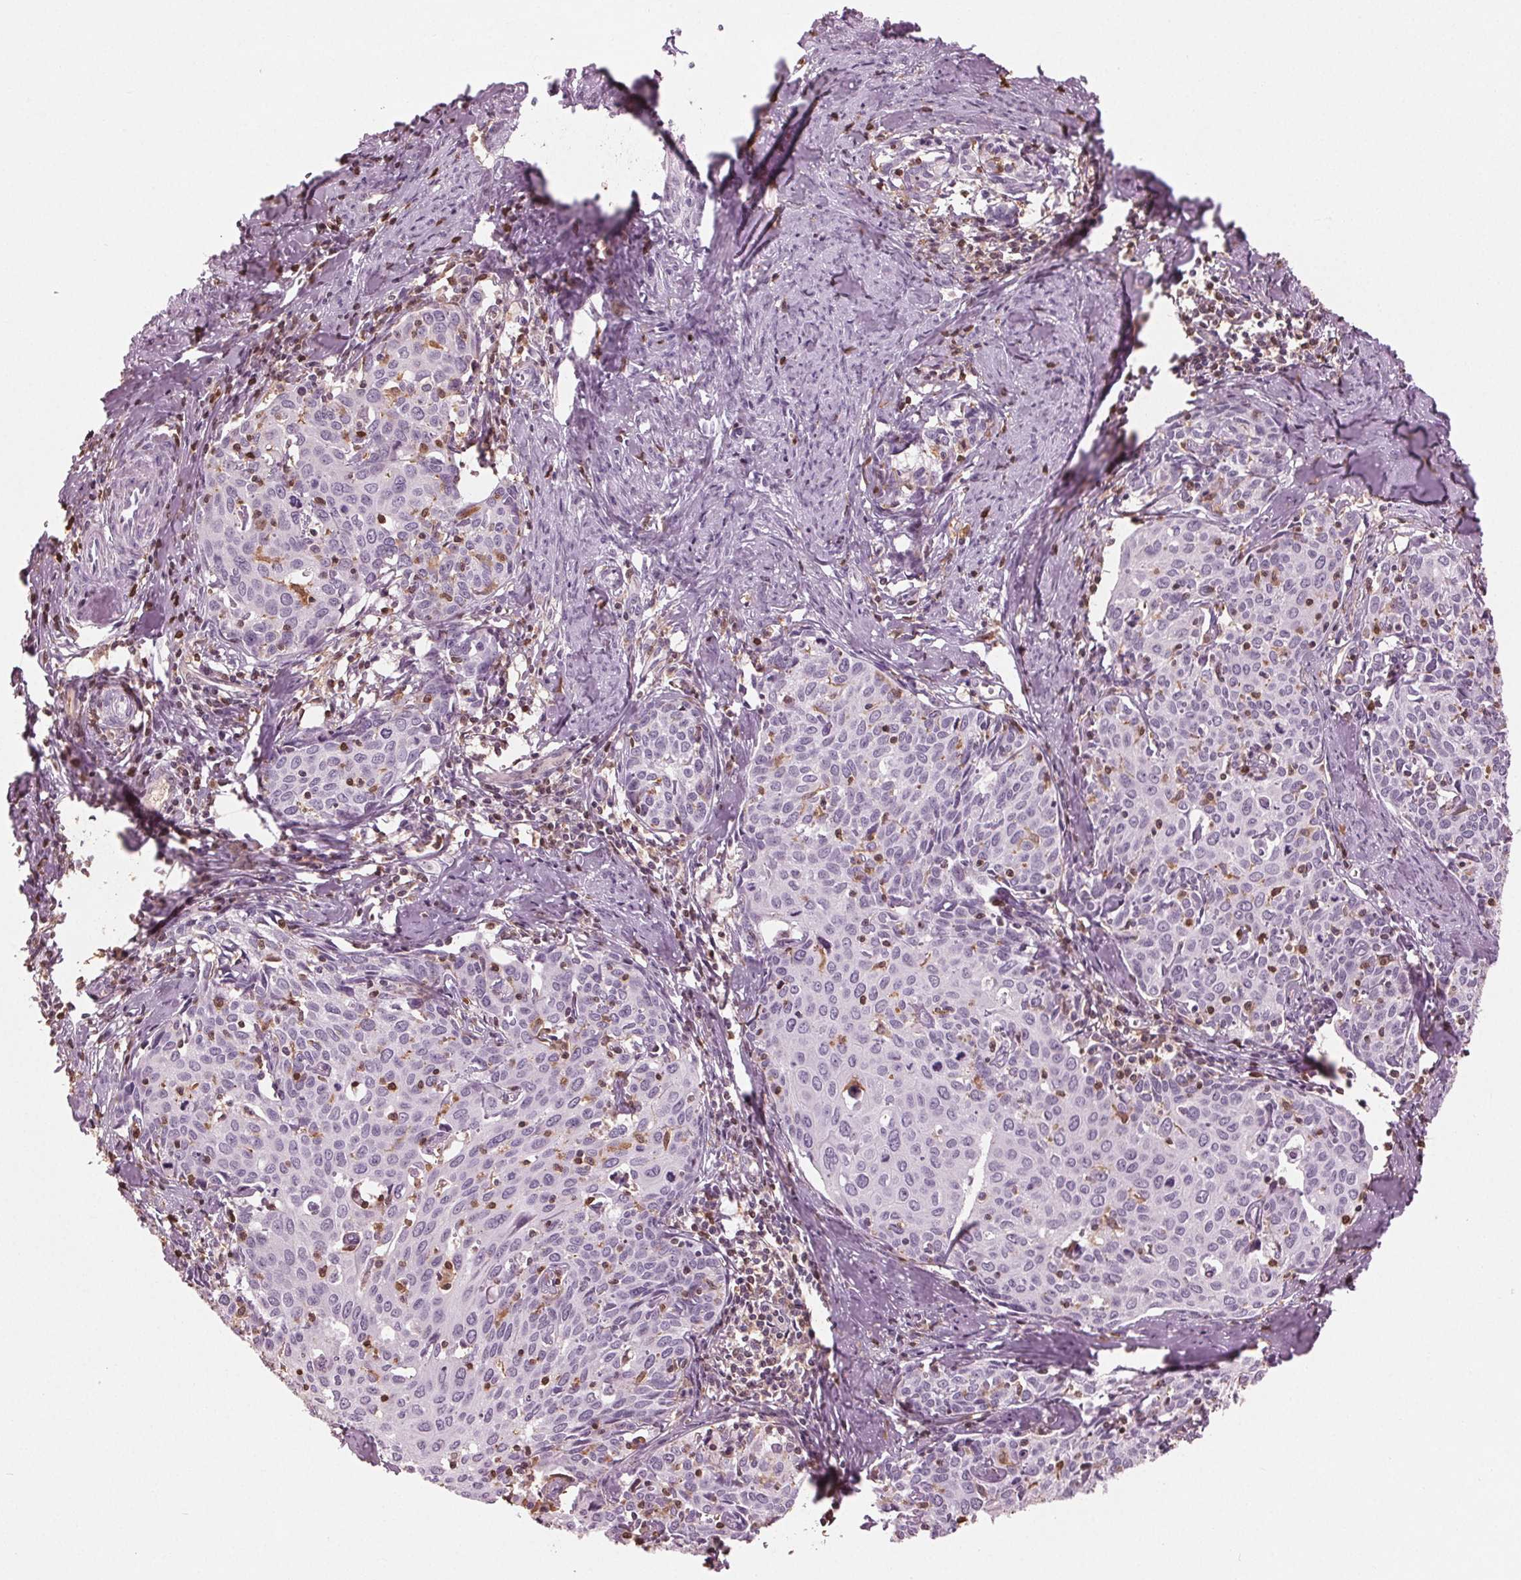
{"staining": {"intensity": "negative", "quantity": "none", "location": "none"}, "tissue": "cervical cancer", "cell_type": "Tumor cells", "image_type": "cancer", "snomed": [{"axis": "morphology", "description": "Squamous cell carcinoma, NOS"}, {"axis": "topography", "description": "Cervix"}], "caption": "This photomicrograph is of cervical cancer stained with IHC to label a protein in brown with the nuclei are counter-stained blue. There is no staining in tumor cells.", "gene": "BTLA", "patient": {"sex": "female", "age": 62}}